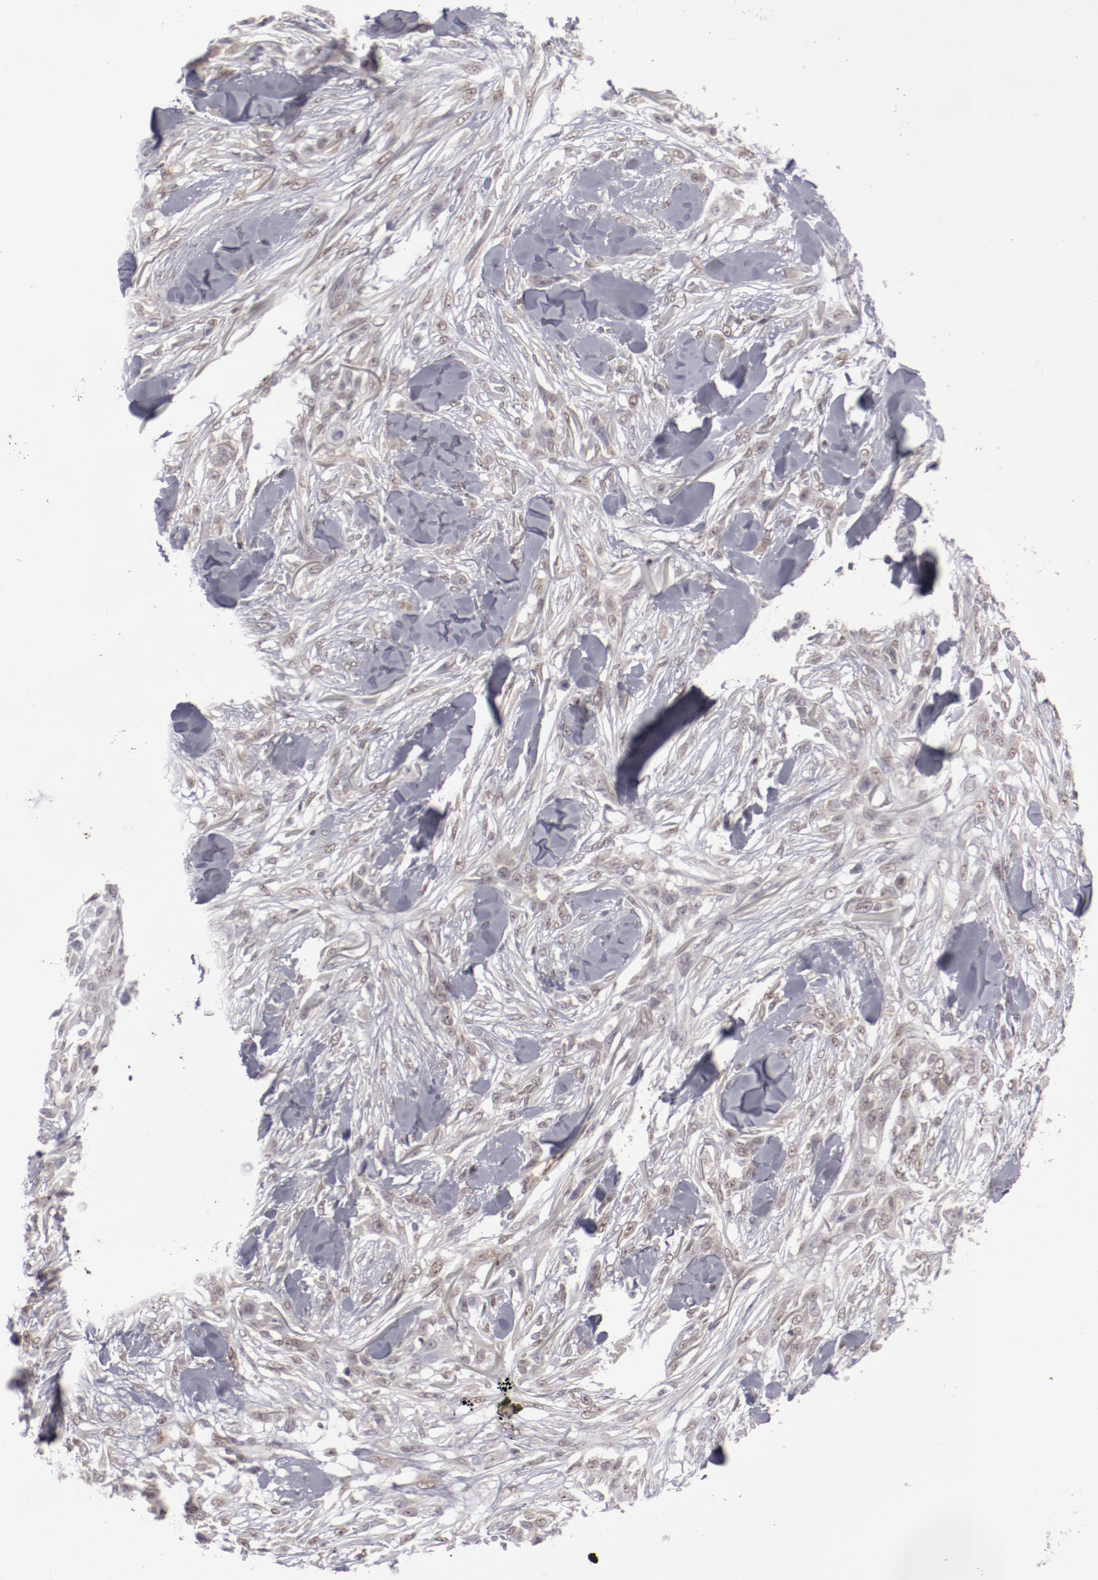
{"staining": {"intensity": "negative", "quantity": "none", "location": "none"}, "tissue": "skin cancer", "cell_type": "Tumor cells", "image_type": "cancer", "snomed": [{"axis": "morphology", "description": "Squamous cell carcinoma, NOS"}, {"axis": "topography", "description": "Skin"}], "caption": "Micrograph shows no protein staining in tumor cells of skin squamous cell carcinoma tissue. Brightfield microscopy of immunohistochemistry (IHC) stained with DAB (brown) and hematoxylin (blue), captured at high magnification.", "gene": "LEF1", "patient": {"sex": "female", "age": 59}}